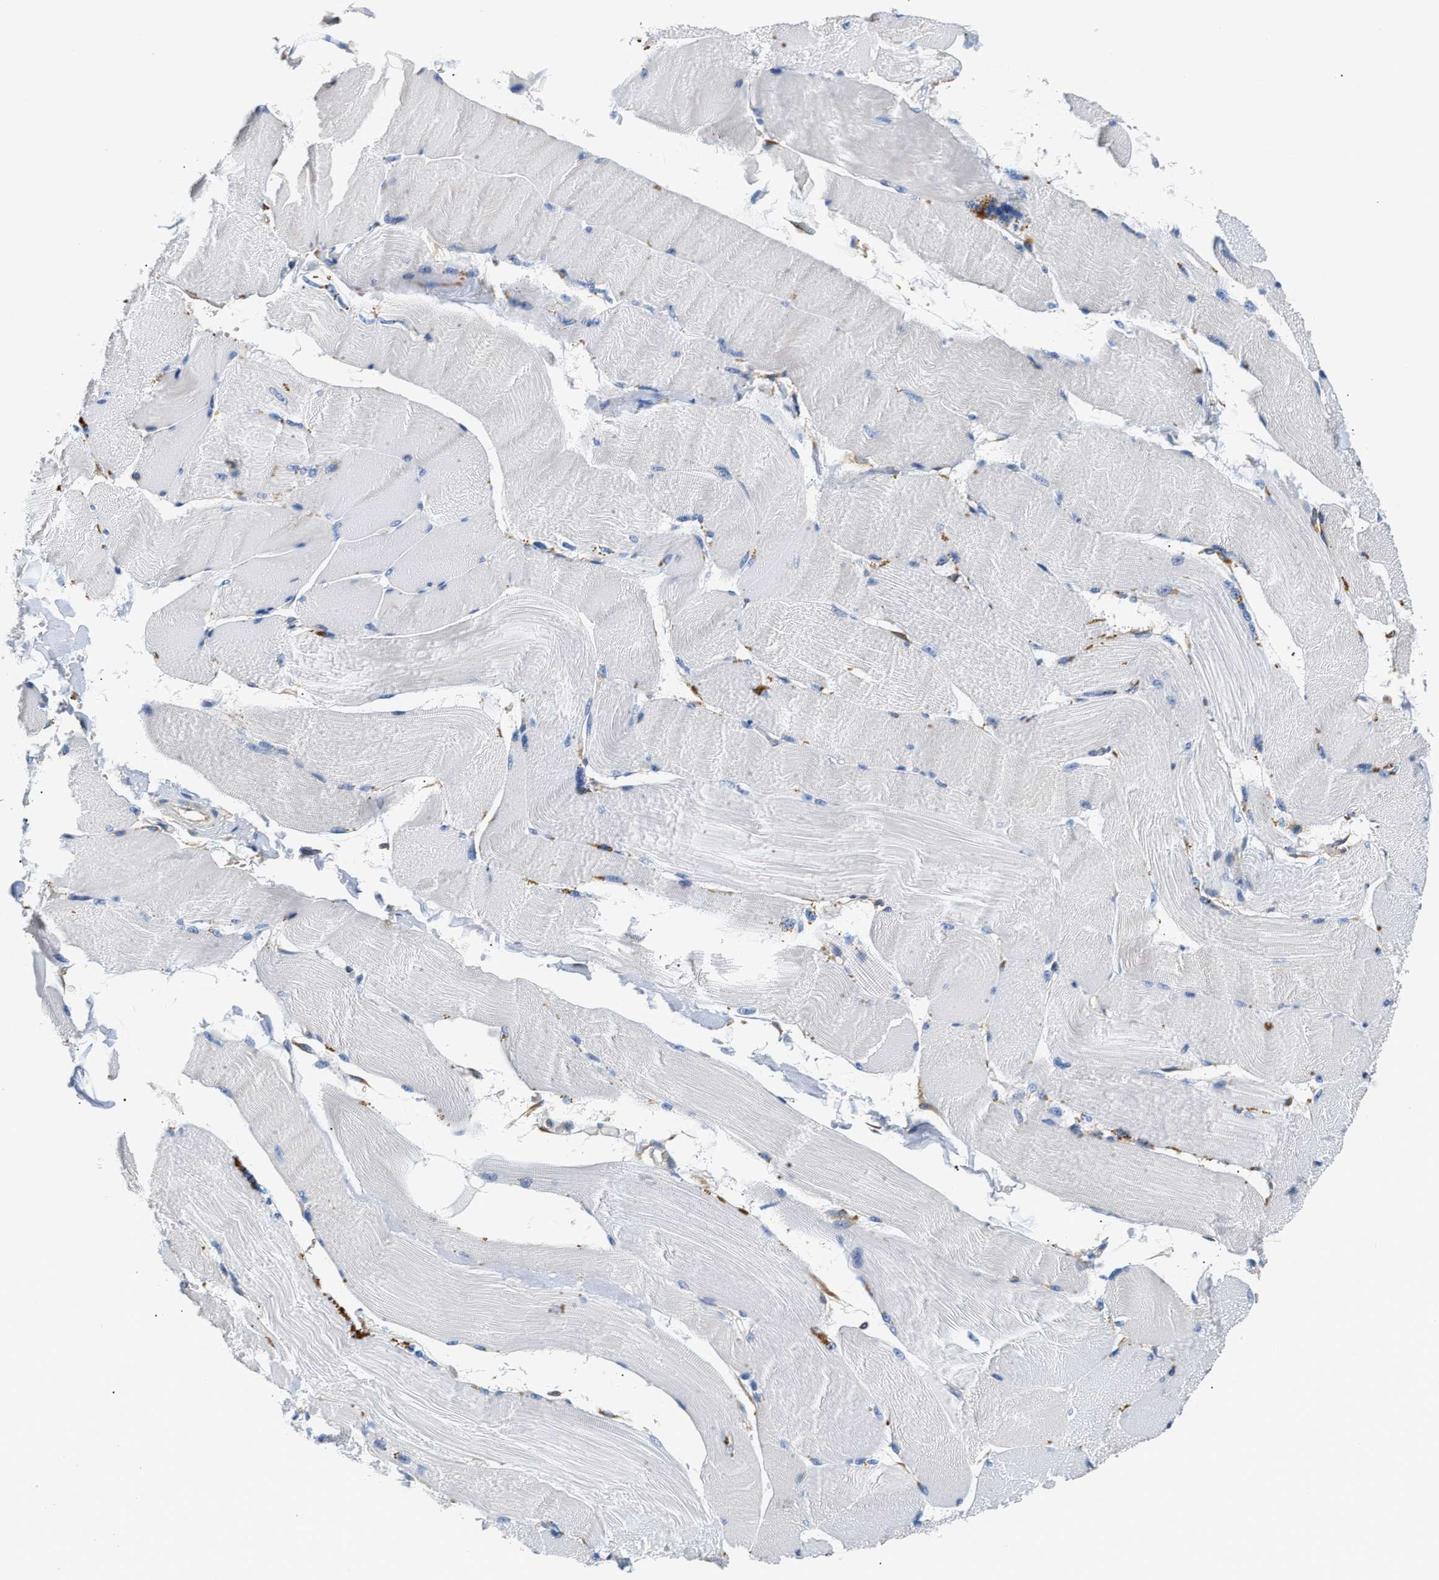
{"staining": {"intensity": "negative", "quantity": "none", "location": "none"}, "tissue": "skeletal muscle", "cell_type": "Myocytes", "image_type": "normal", "snomed": [{"axis": "morphology", "description": "Normal tissue, NOS"}, {"axis": "topography", "description": "Skin"}, {"axis": "topography", "description": "Skeletal muscle"}], "caption": "High power microscopy histopathology image of an immunohistochemistry (IHC) micrograph of benign skeletal muscle, revealing no significant positivity in myocytes. Nuclei are stained in blue.", "gene": "HDHD3", "patient": {"sex": "male", "age": 83}}